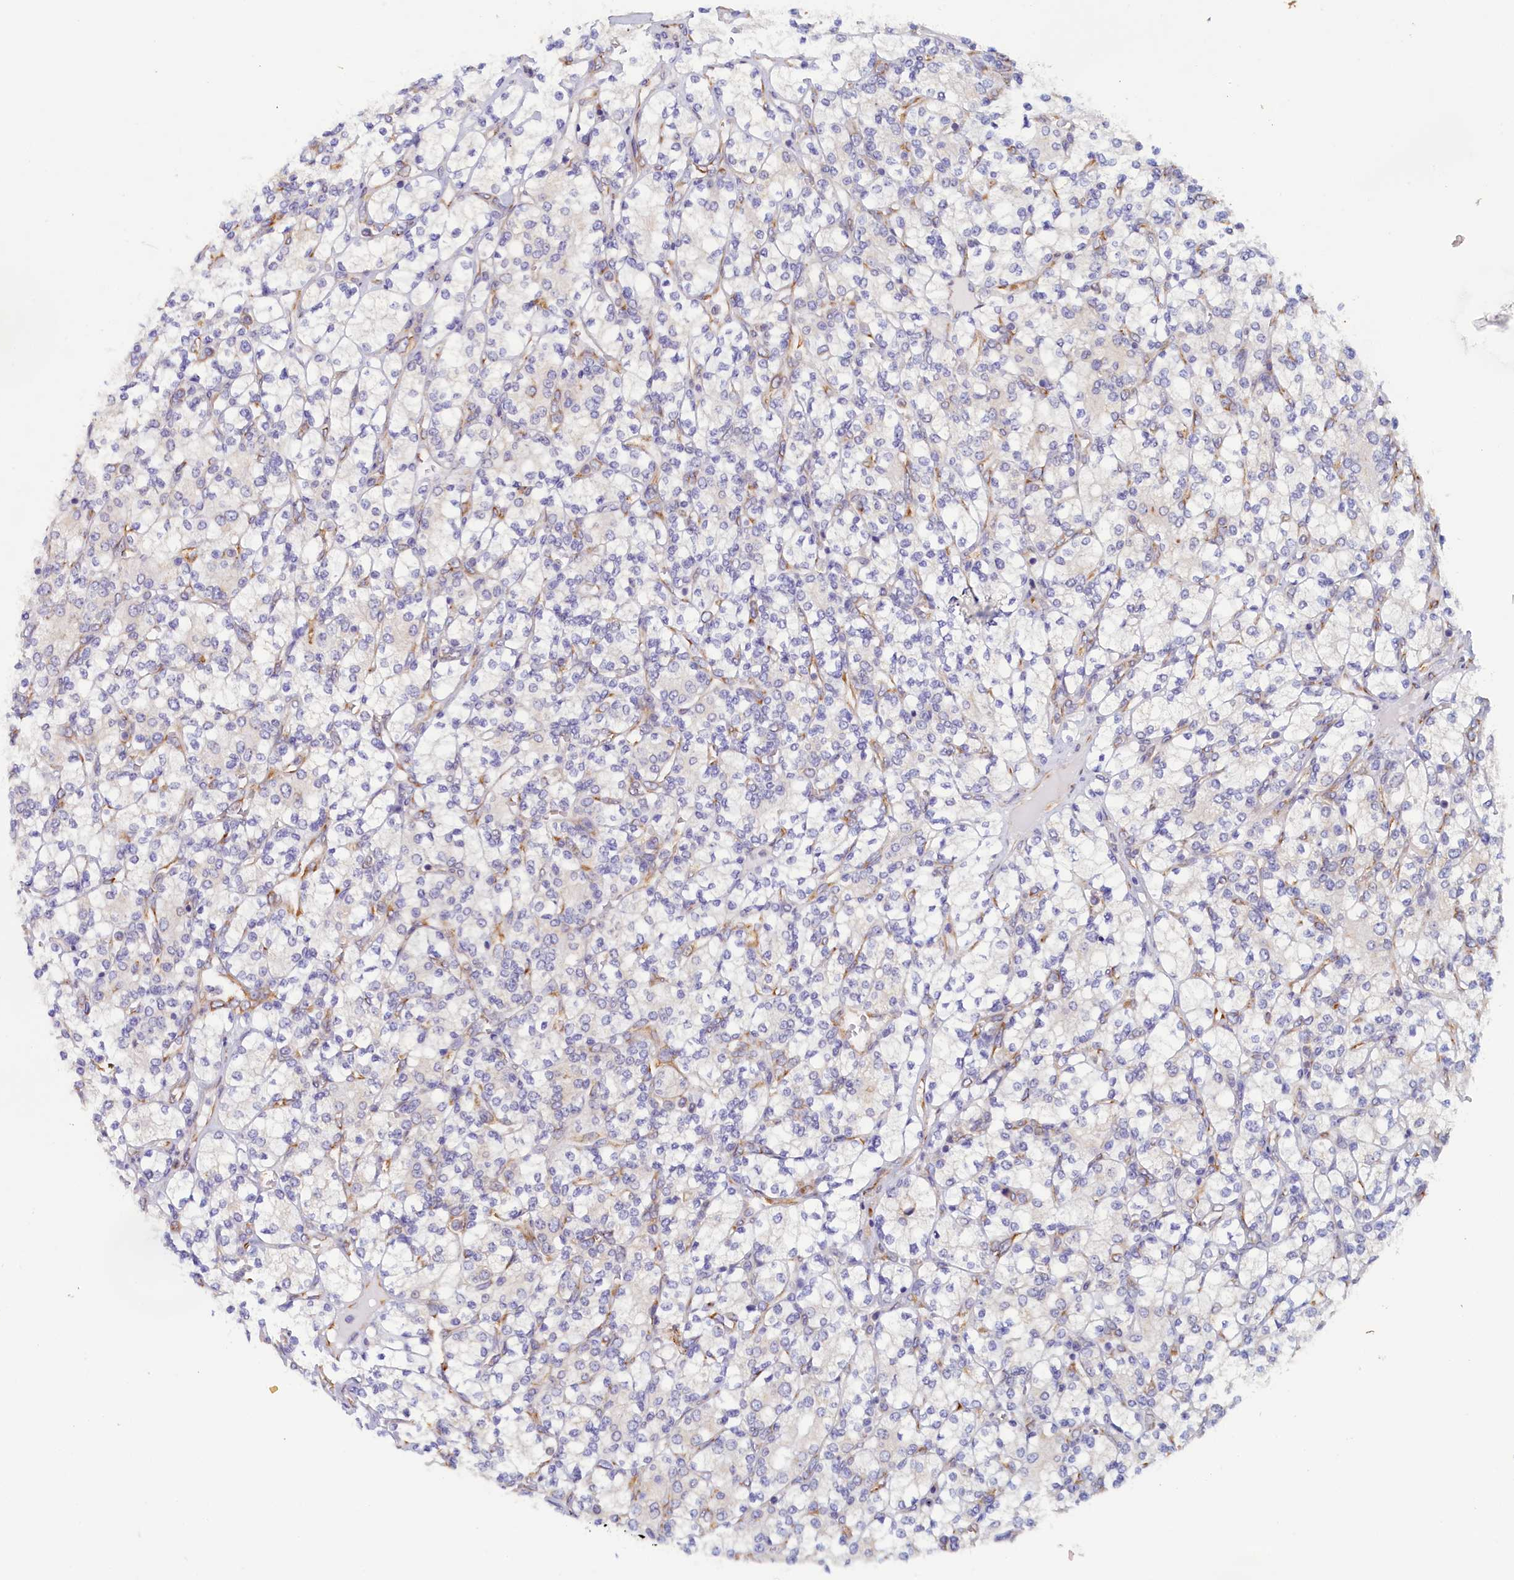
{"staining": {"intensity": "negative", "quantity": "none", "location": "none"}, "tissue": "renal cancer", "cell_type": "Tumor cells", "image_type": "cancer", "snomed": [{"axis": "morphology", "description": "Adenocarcinoma, NOS"}, {"axis": "topography", "description": "Kidney"}], "caption": "This is an IHC histopathology image of human renal adenocarcinoma. There is no positivity in tumor cells.", "gene": "CCDC68", "patient": {"sex": "male", "age": 77}}